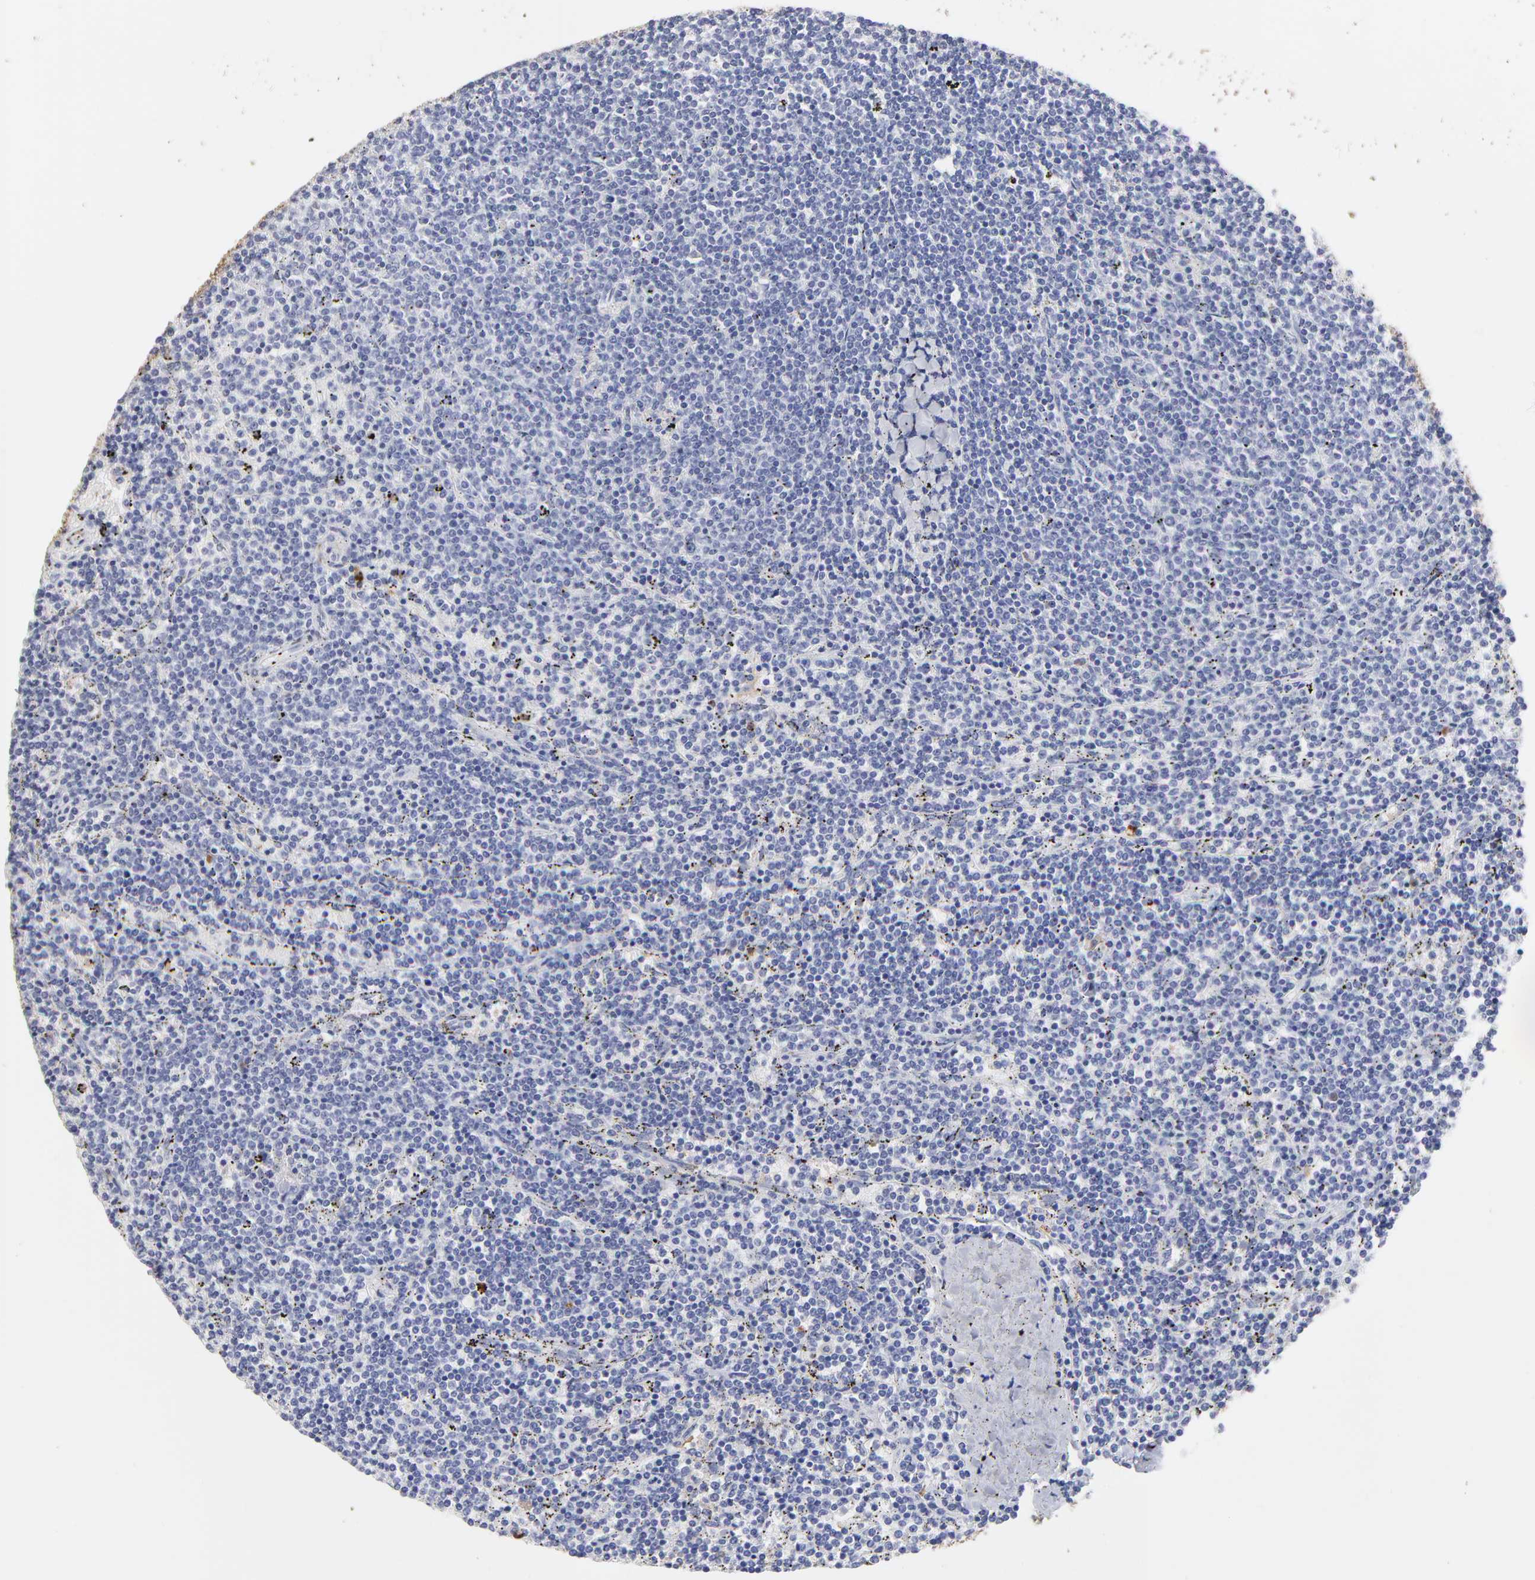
{"staining": {"intensity": "negative", "quantity": "none", "location": "none"}, "tissue": "lymphoma", "cell_type": "Tumor cells", "image_type": "cancer", "snomed": [{"axis": "morphology", "description": "Malignant lymphoma, non-Hodgkin's type, Low grade"}, {"axis": "topography", "description": "Spleen"}], "caption": "Protein analysis of low-grade malignant lymphoma, non-Hodgkin's type reveals no significant staining in tumor cells.", "gene": "SMARCA1", "patient": {"sex": "female", "age": 50}}